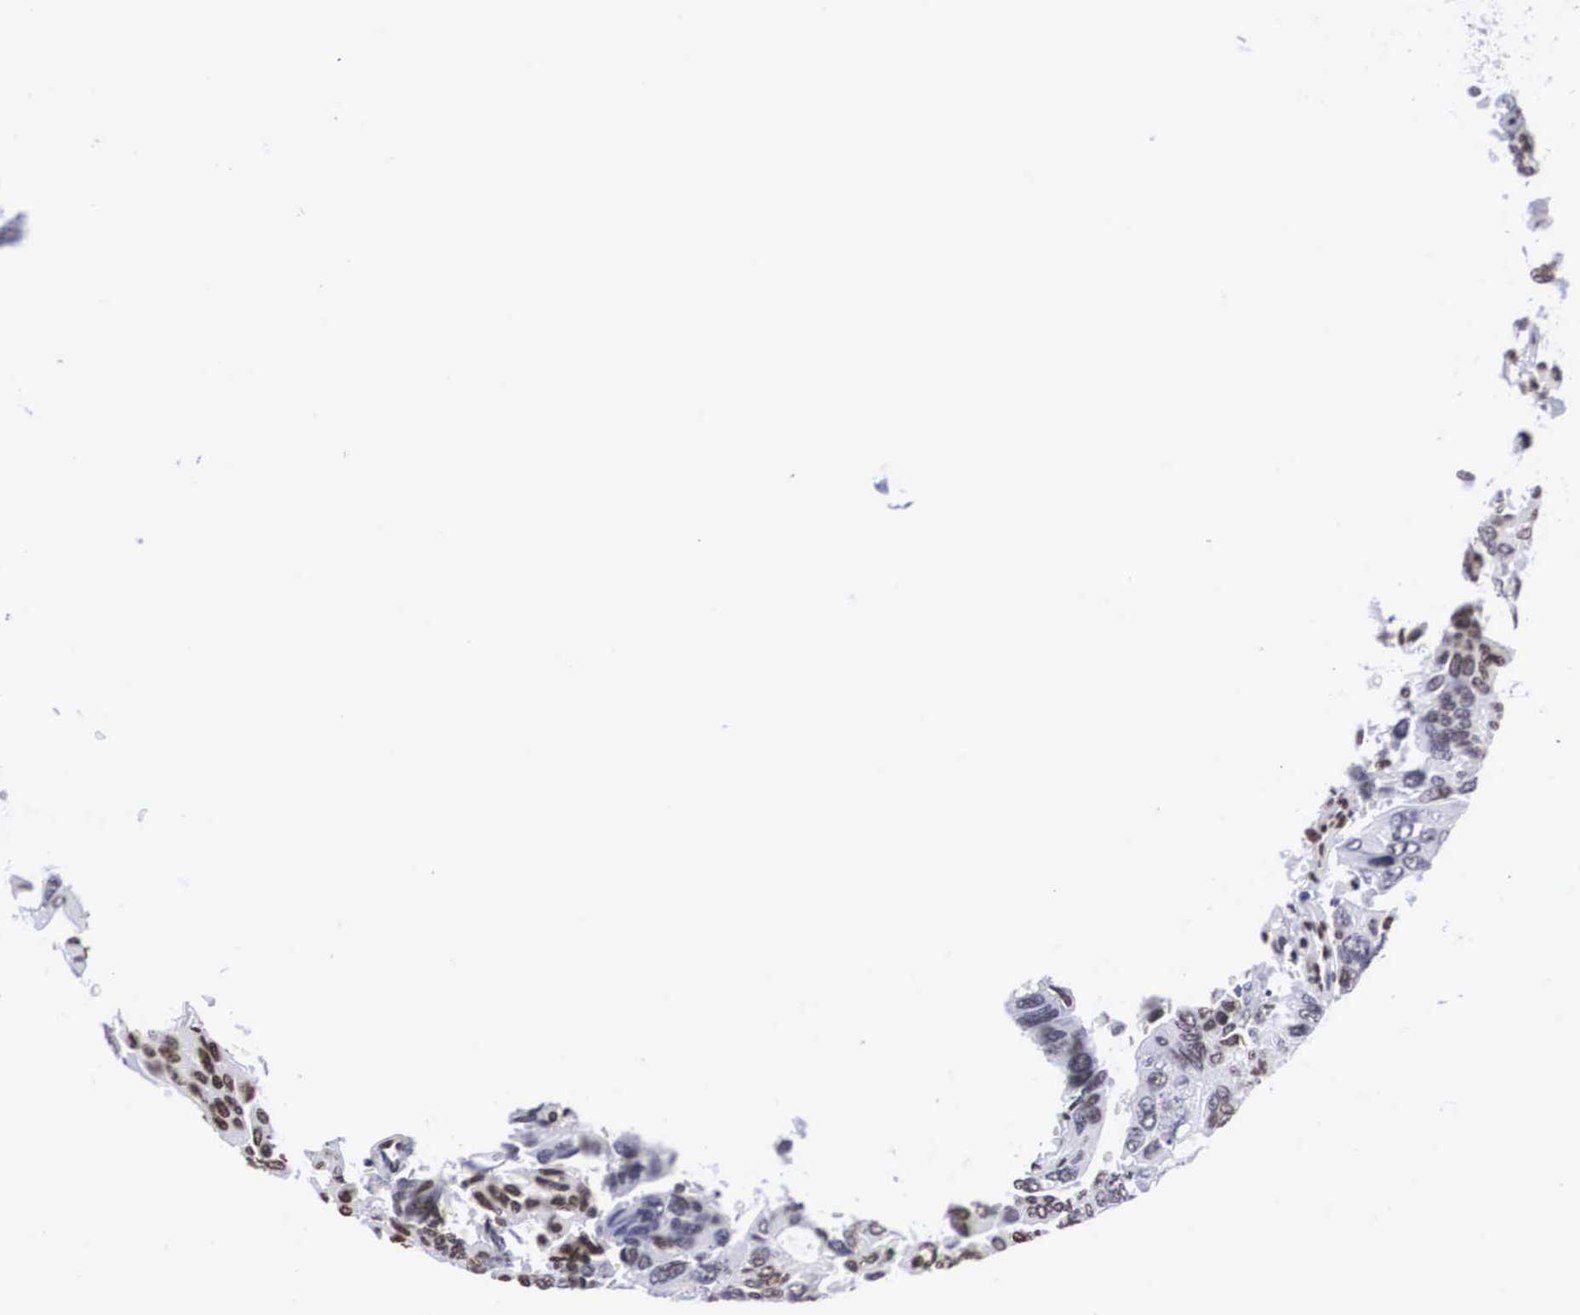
{"staining": {"intensity": "moderate", "quantity": "25%-75%", "location": "nuclear"}, "tissue": "colorectal cancer", "cell_type": "Tumor cells", "image_type": "cancer", "snomed": [{"axis": "morphology", "description": "Adenocarcinoma, NOS"}, {"axis": "topography", "description": "Rectum"}], "caption": "This is a histology image of immunohistochemistry staining of colorectal cancer (adenocarcinoma), which shows moderate positivity in the nuclear of tumor cells.", "gene": "MECP2", "patient": {"sex": "male", "age": 76}}